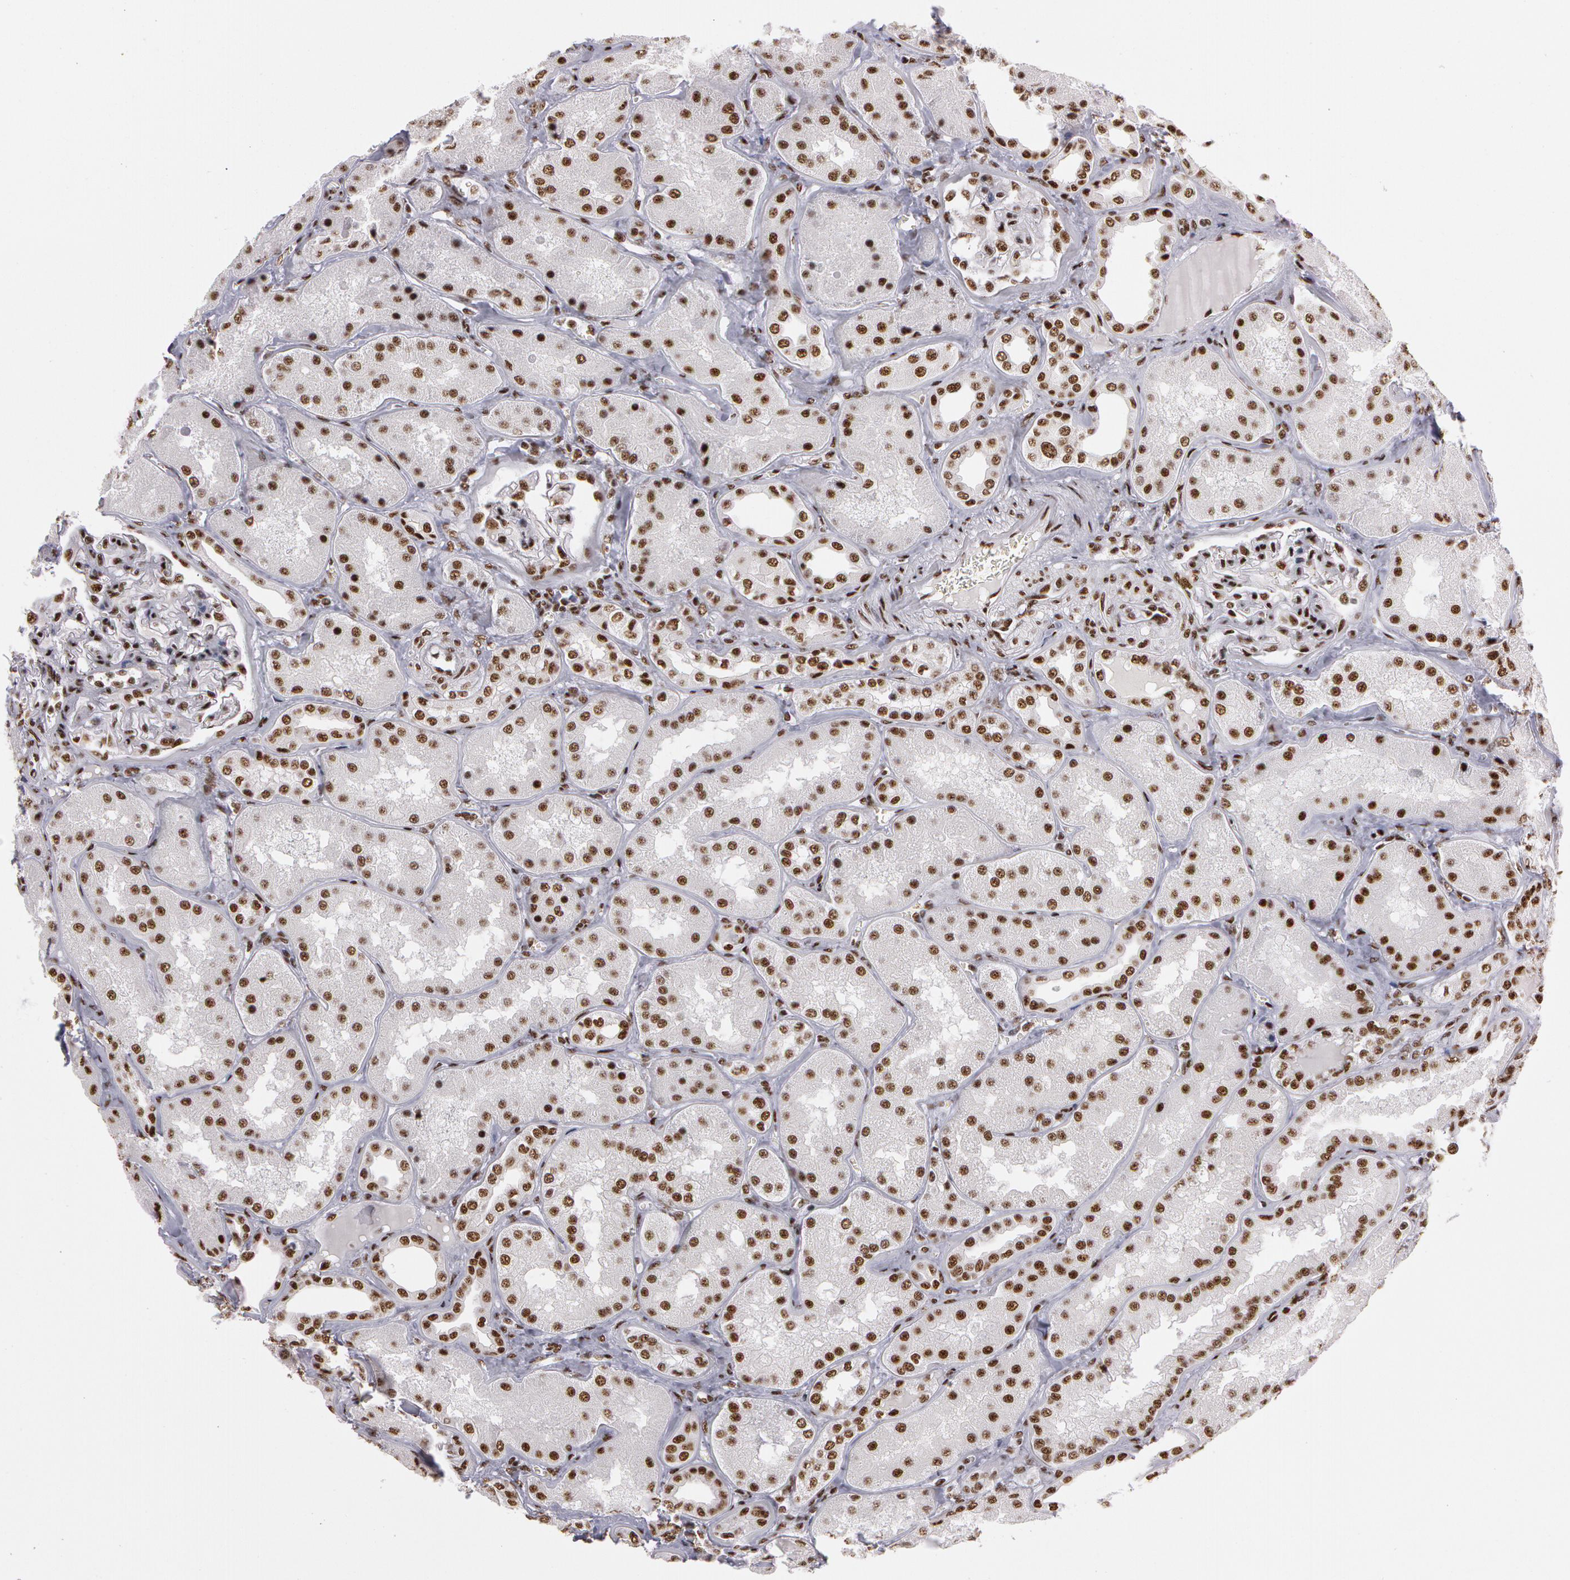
{"staining": {"intensity": "moderate", "quantity": ">75%", "location": "nuclear"}, "tissue": "kidney", "cell_type": "Cells in glomeruli", "image_type": "normal", "snomed": [{"axis": "morphology", "description": "Normal tissue, NOS"}, {"axis": "topography", "description": "Kidney"}], "caption": "Protein expression analysis of unremarkable kidney demonstrates moderate nuclear staining in about >75% of cells in glomeruli. Nuclei are stained in blue.", "gene": "PNN", "patient": {"sex": "female", "age": 56}}